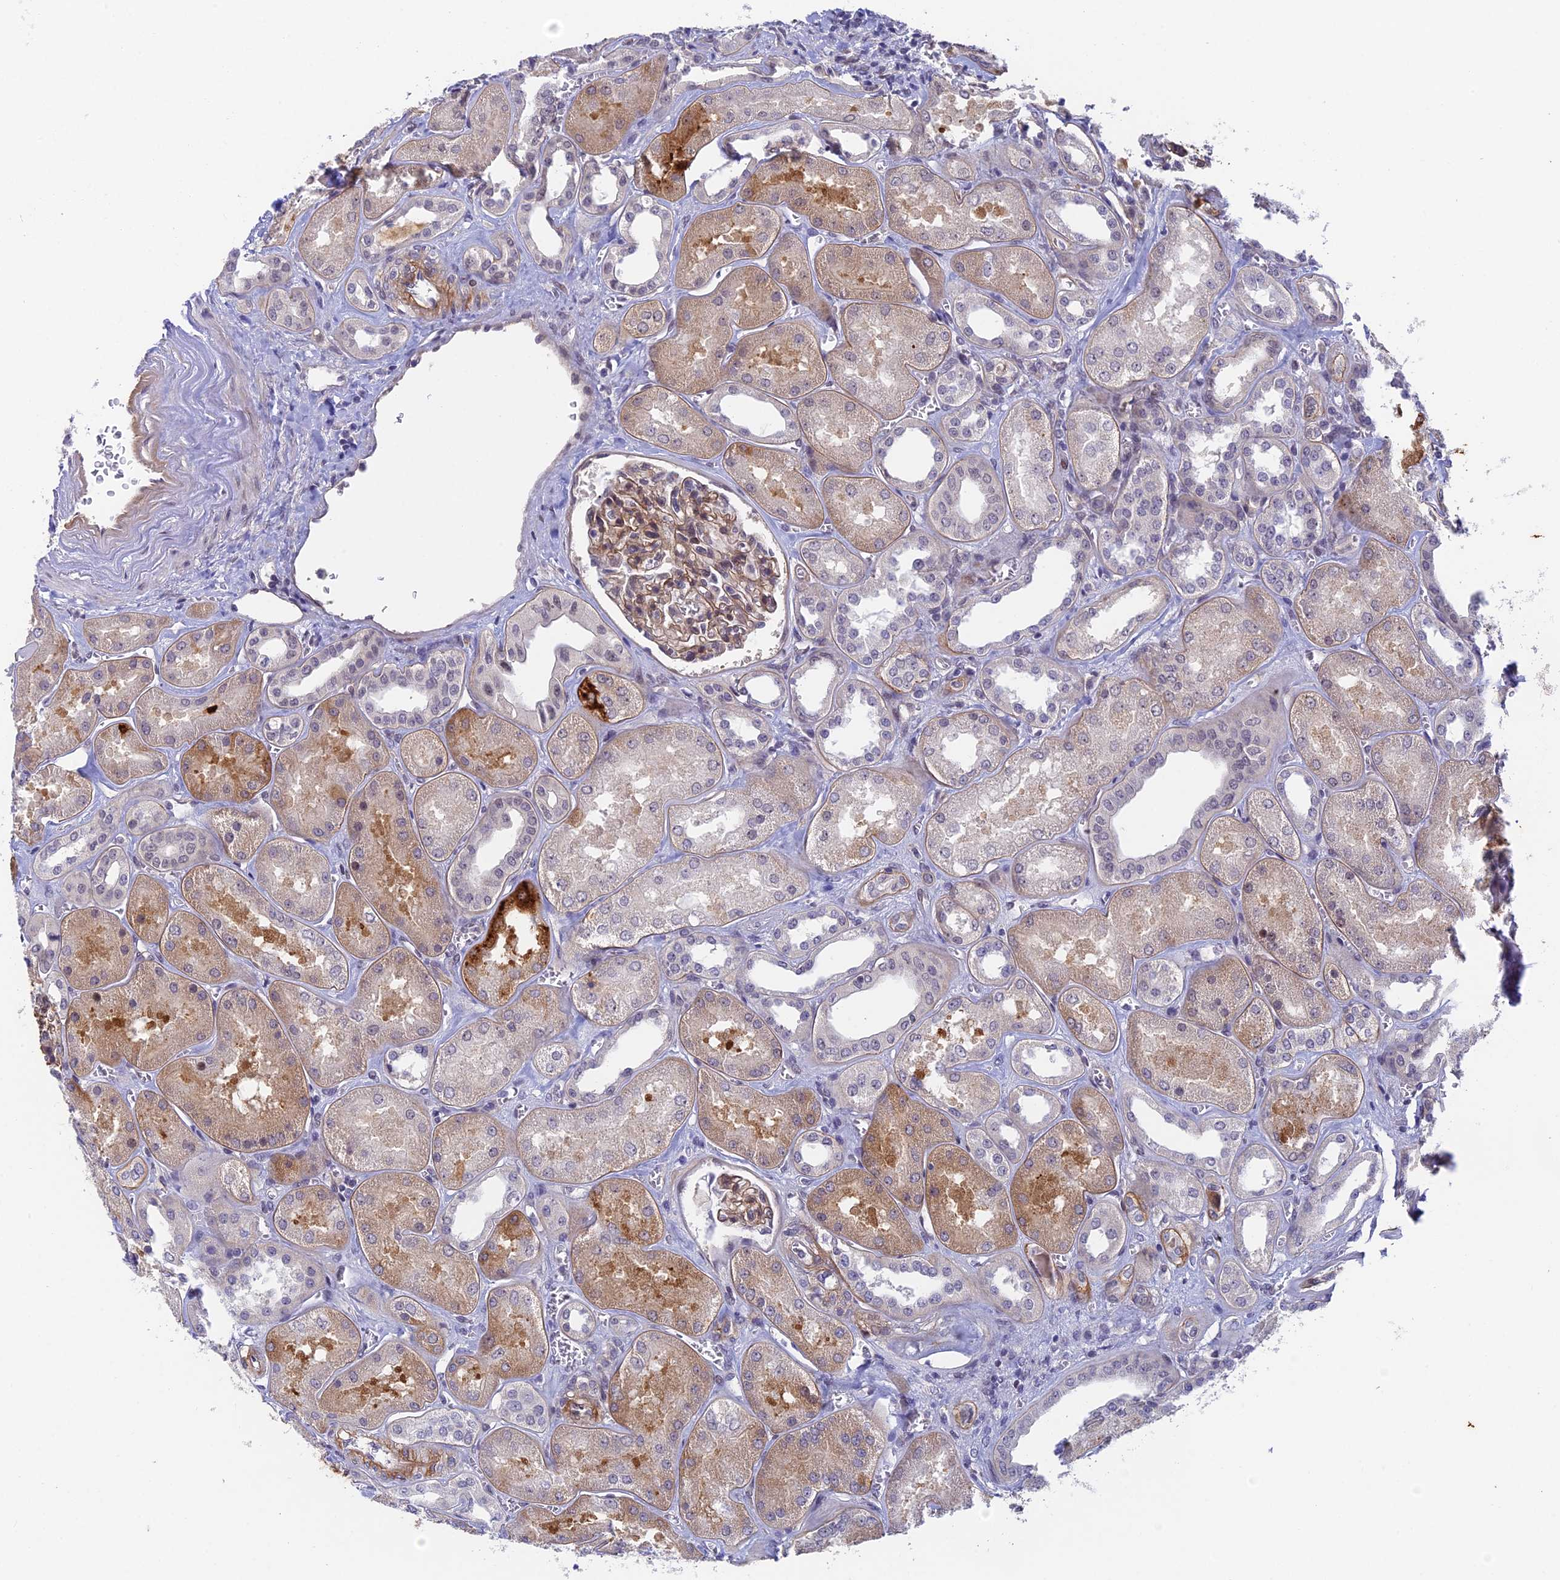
{"staining": {"intensity": "moderate", "quantity": "25%-75%", "location": "cytoplasmic/membranous,nuclear"}, "tissue": "kidney", "cell_type": "Cells in glomeruli", "image_type": "normal", "snomed": [{"axis": "morphology", "description": "Normal tissue, NOS"}, {"axis": "morphology", "description": "Adenocarcinoma, NOS"}, {"axis": "topography", "description": "Kidney"}], "caption": "Immunohistochemistry histopathology image of benign kidney stained for a protein (brown), which exhibits medium levels of moderate cytoplasmic/membranous,nuclear positivity in approximately 25%-75% of cells in glomeruli.", "gene": "NSMCE1", "patient": {"sex": "female", "age": 68}}